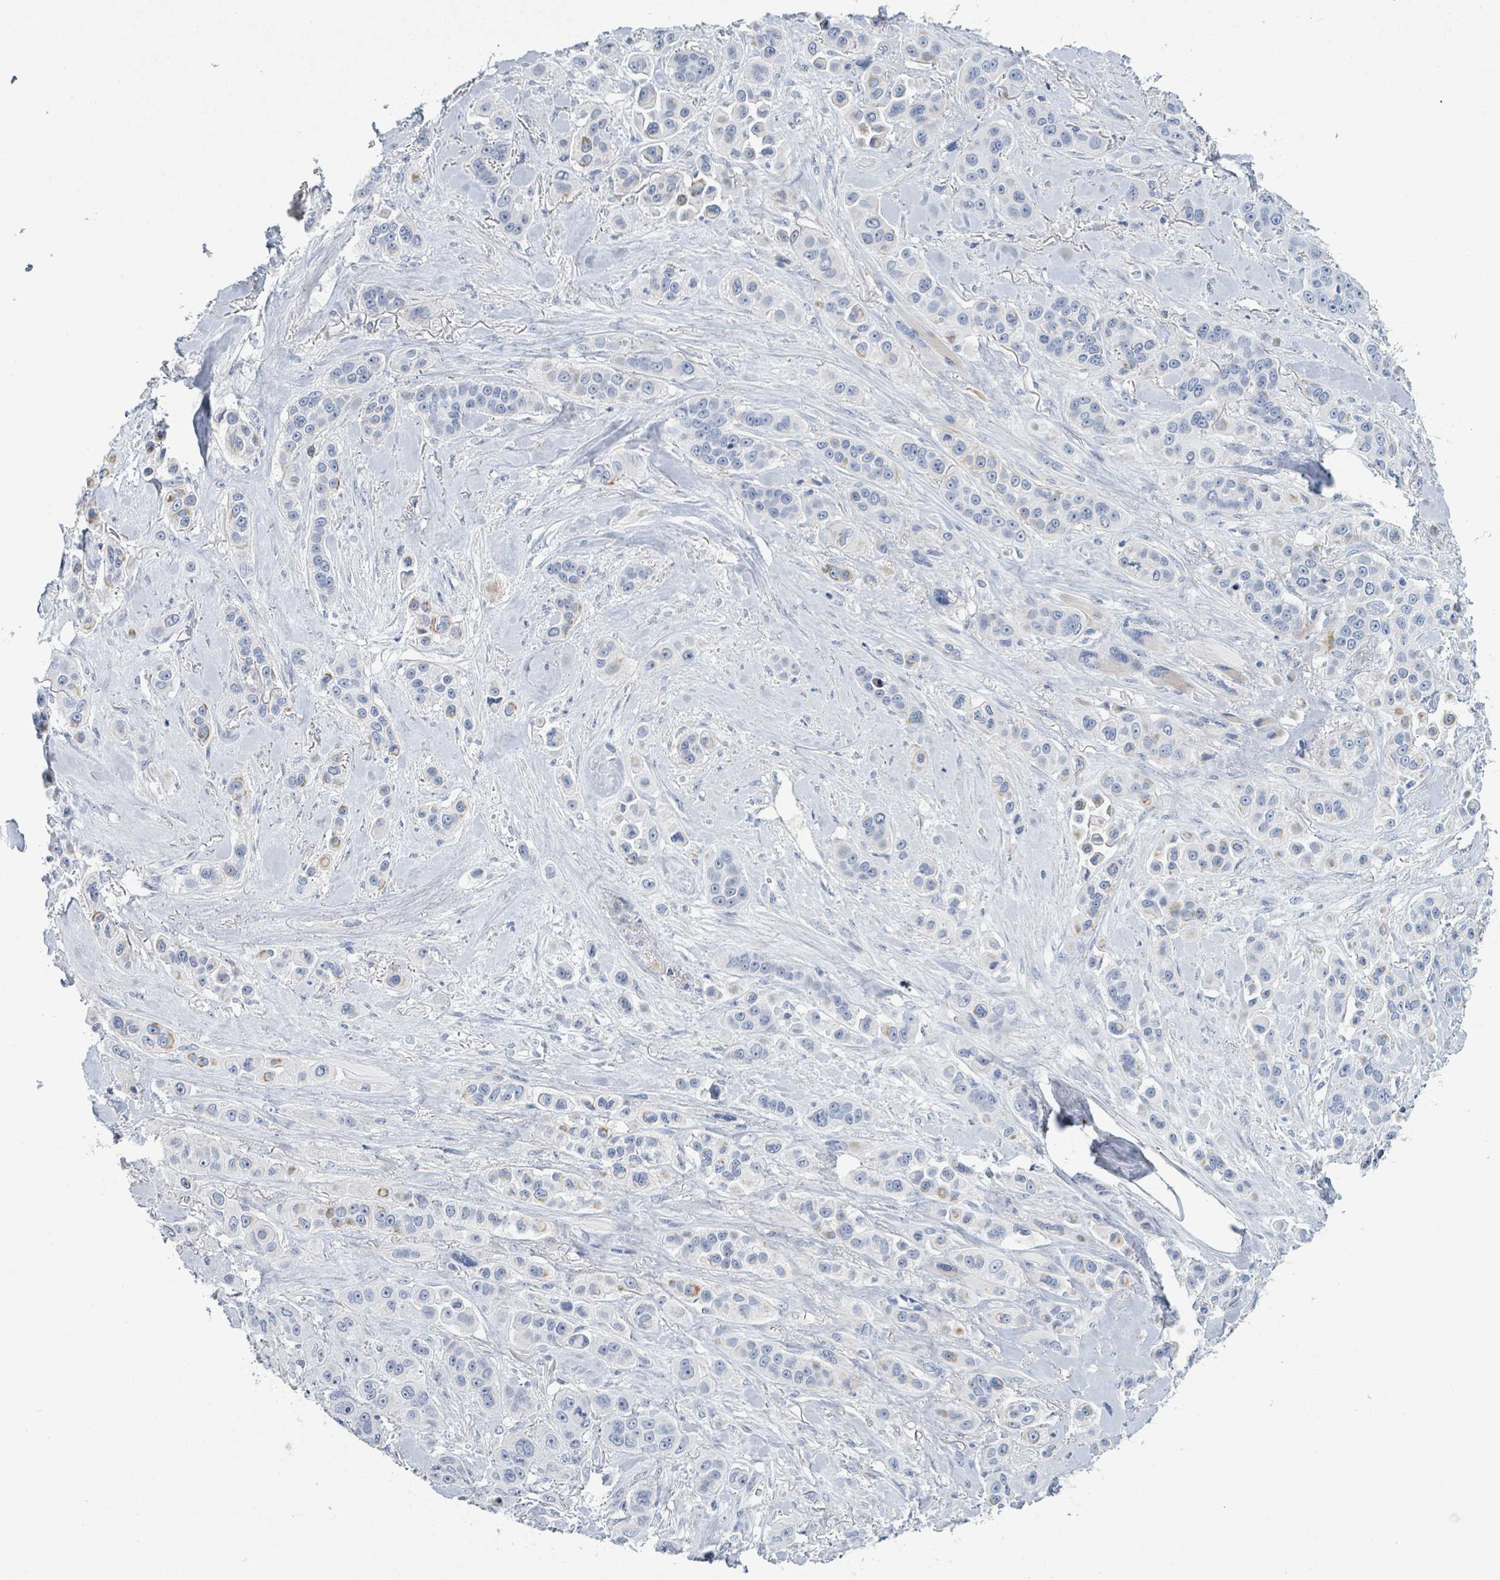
{"staining": {"intensity": "negative", "quantity": "none", "location": "none"}, "tissue": "skin cancer", "cell_type": "Tumor cells", "image_type": "cancer", "snomed": [{"axis": "morphology", "description": "Squamous cell carcinoma, NOS"}, {"axis": "topography", "description": "Skin"}], "caption": "IHC image of squamous cell carcinoma (skin) stained for a protein (brown), which reveals no staining in tumor cells.", "gene": "RAB33B", "patient": {"sex": "male", "age": 67}}